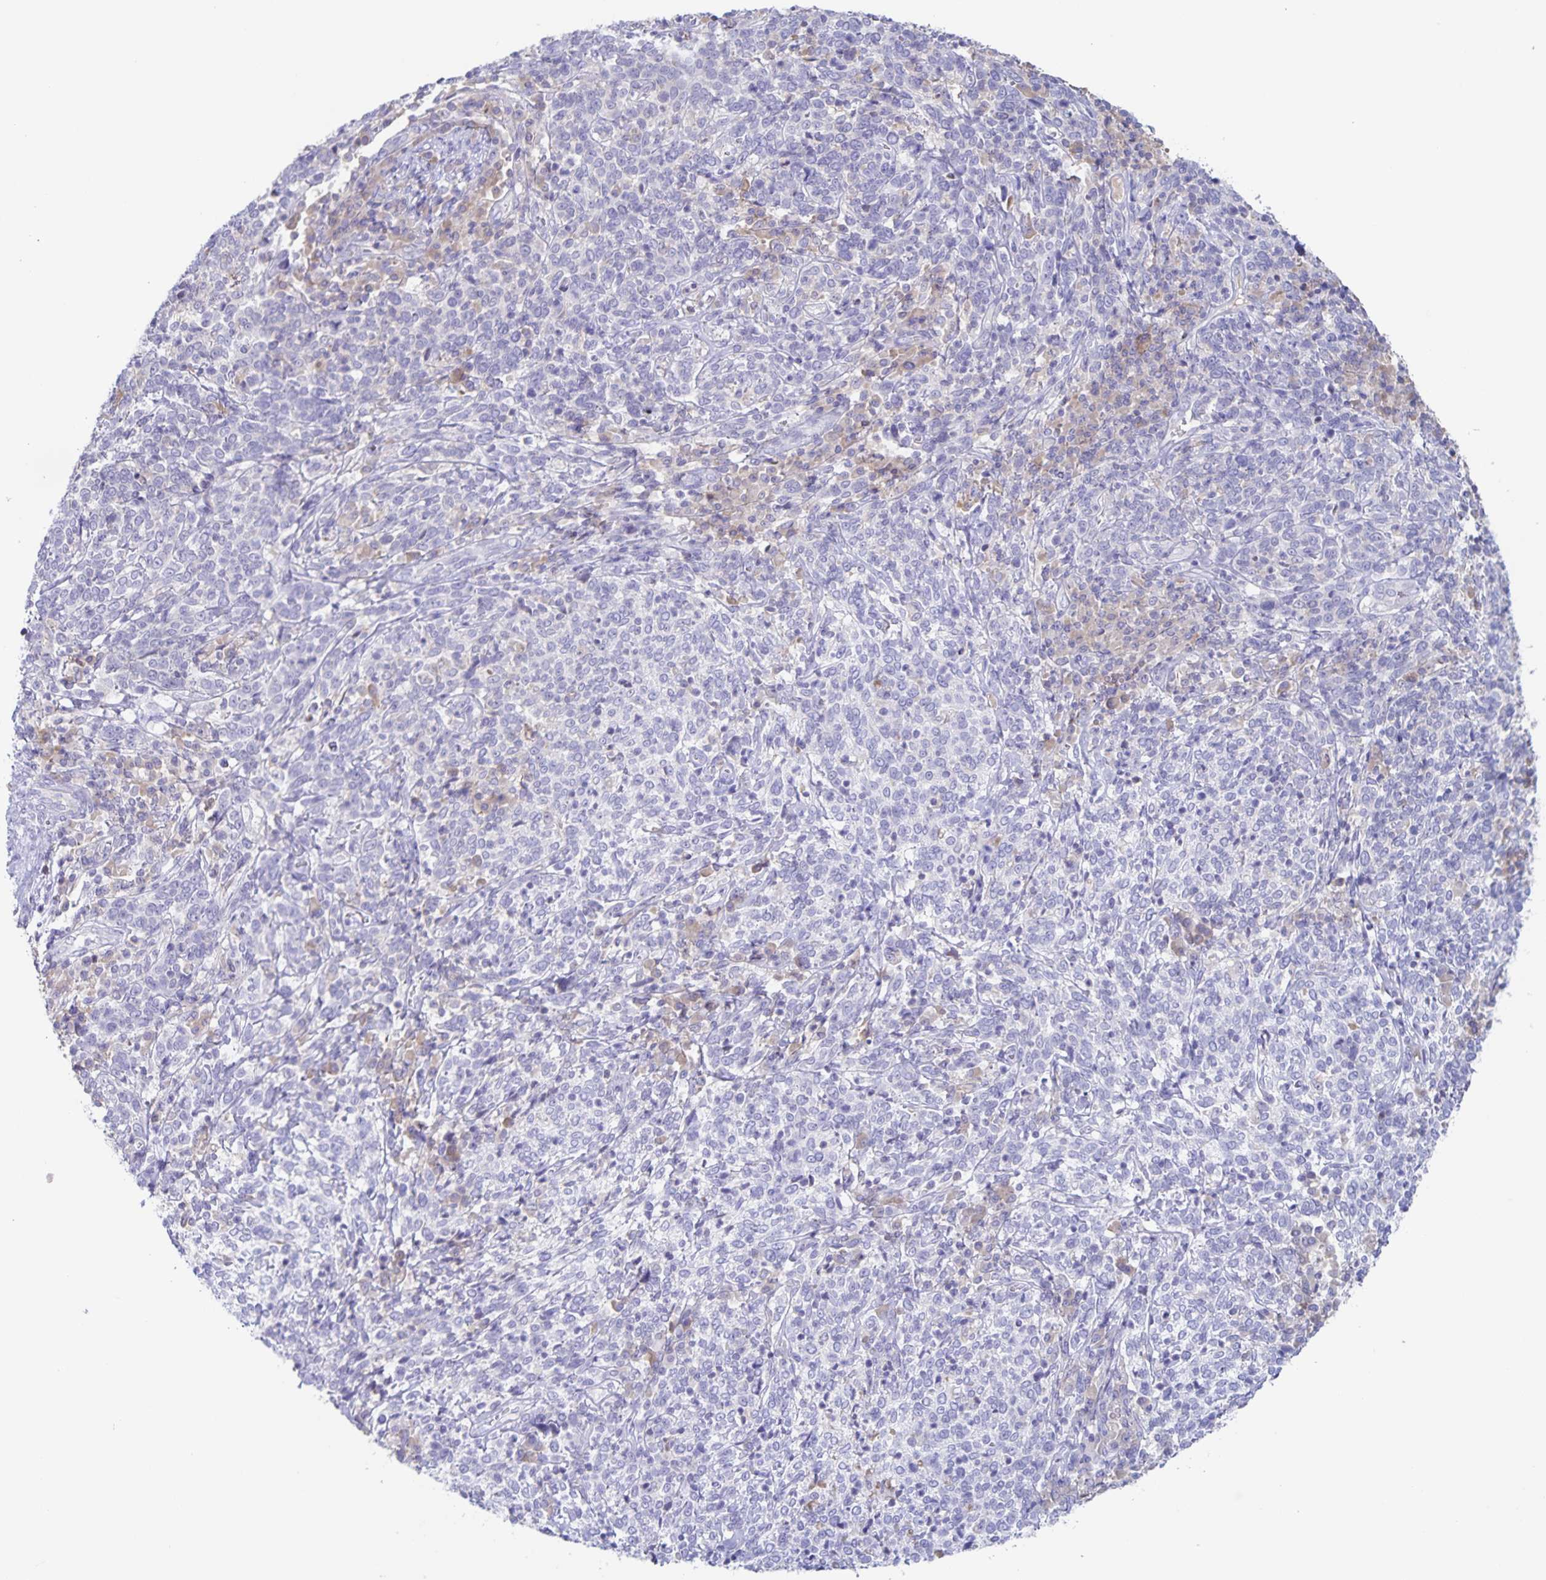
{"staining": {"intensity": "negative", "quantity": "none", "location": "none"}, "tissue": "cervical cancer", "cell_type": "Tumor cells", "image_type": "cancer", "snomed": [{"axis": "morphology", "description": "Squamous cell carcinoma, NOS"}, {"axis": "topography", "description": "Cervix"}], "caption": "Cervical squamous cell carcinoma was stained to show a protein in brown. There is no significant positivity in tumor cells.", "gene": "RPL36A", "patient": {"sex": "female", "age": 46}}